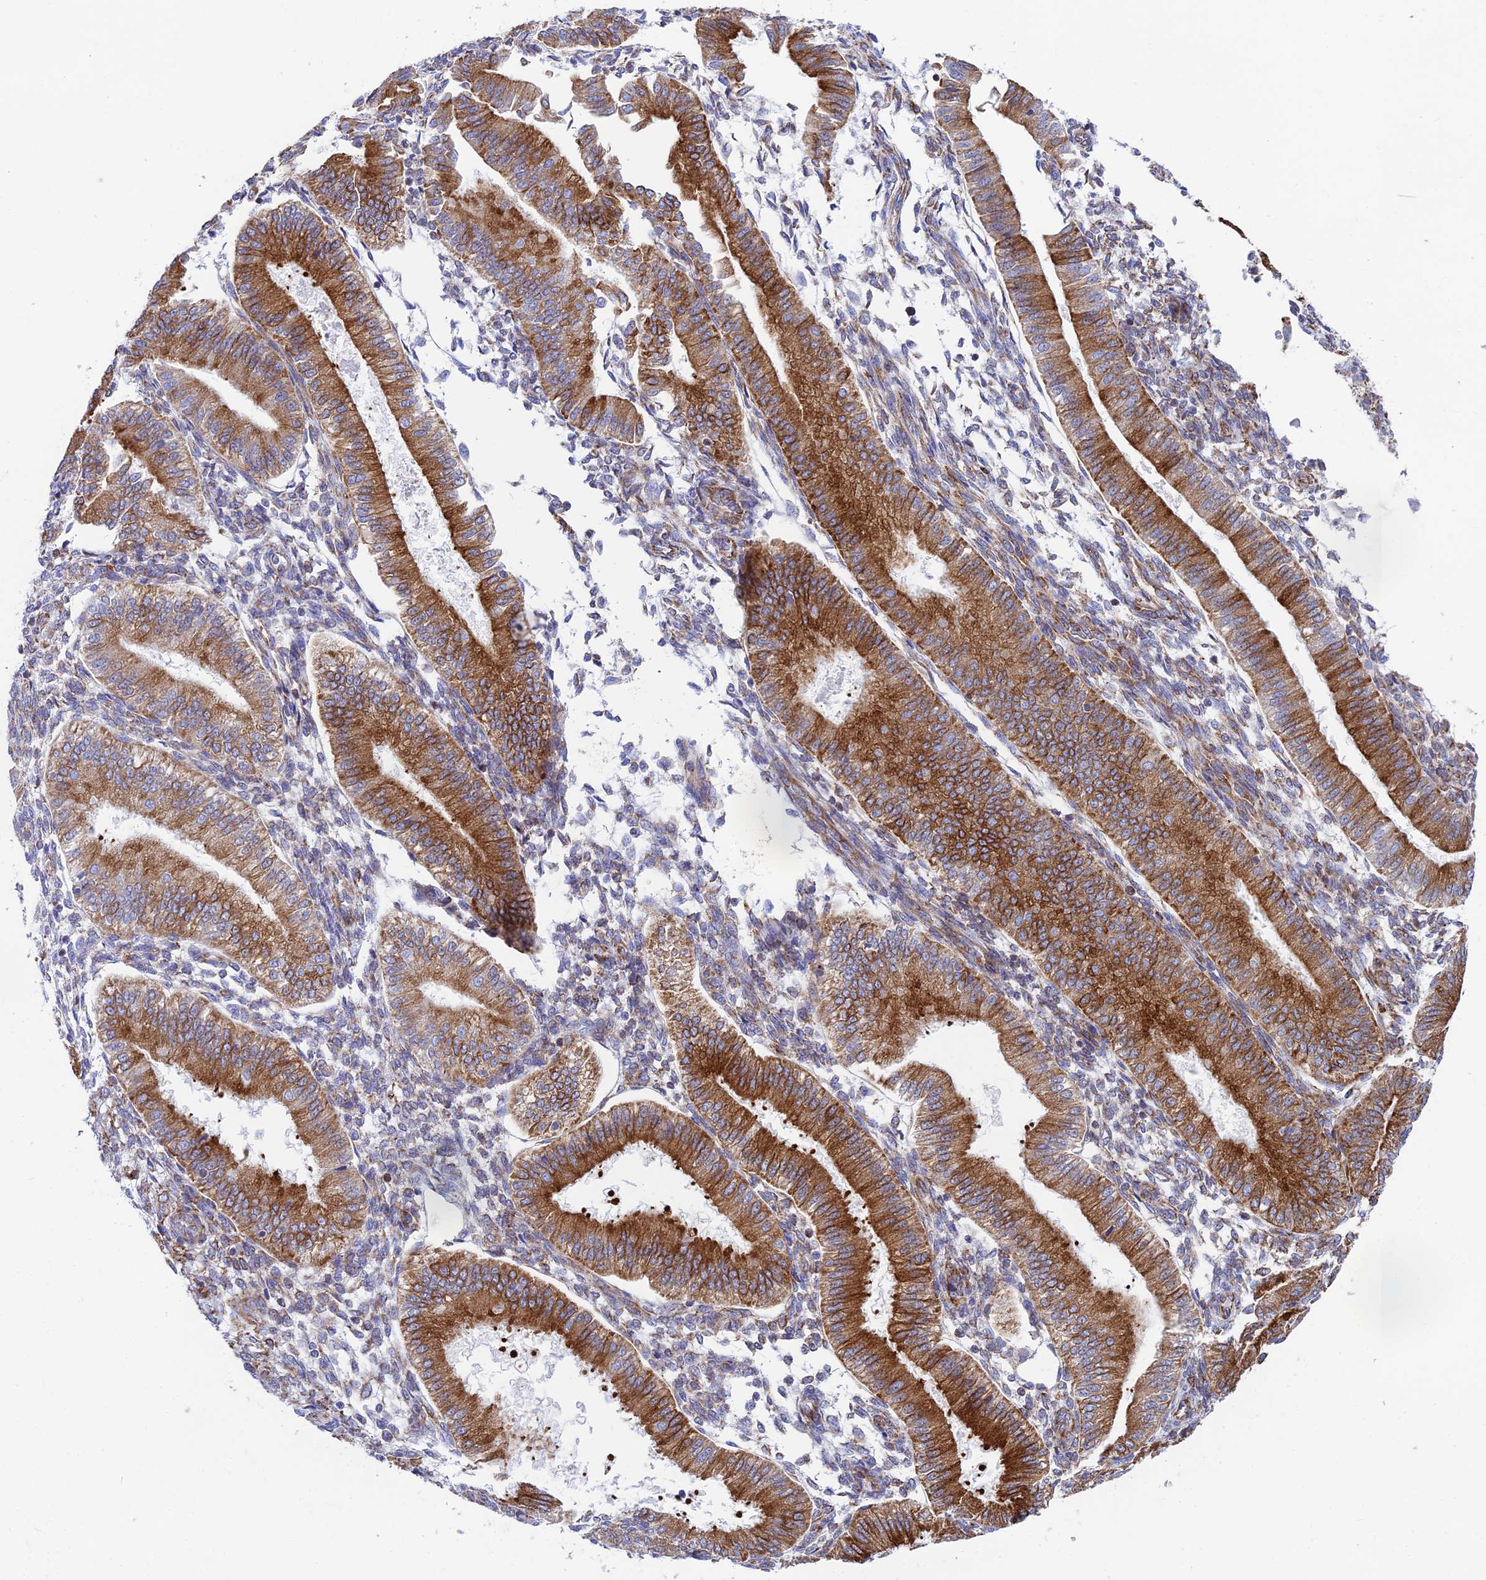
{"staining": {"intensity": "moderate", "quantity": "<25%", "location": "cytoplasmic/membranous"}, "tissue": "endometrium", "cell_type": "Cells in endometrial stroma", "image_type": "normal", "snomed": [{"axis": "morphology", "description": "Normal tissue, NOS"}, {"axis": "topography", "description": "Endometrium"}], "caption": "This is an image of immunohistochemistry (IHC) staining of normal endometrium, which shows moderate staining in the cytoplasmic/membranous of cells in endometrial stroma.", "gene": "TUBGCP6", "patient": {"sex": "female", "age": 39}}